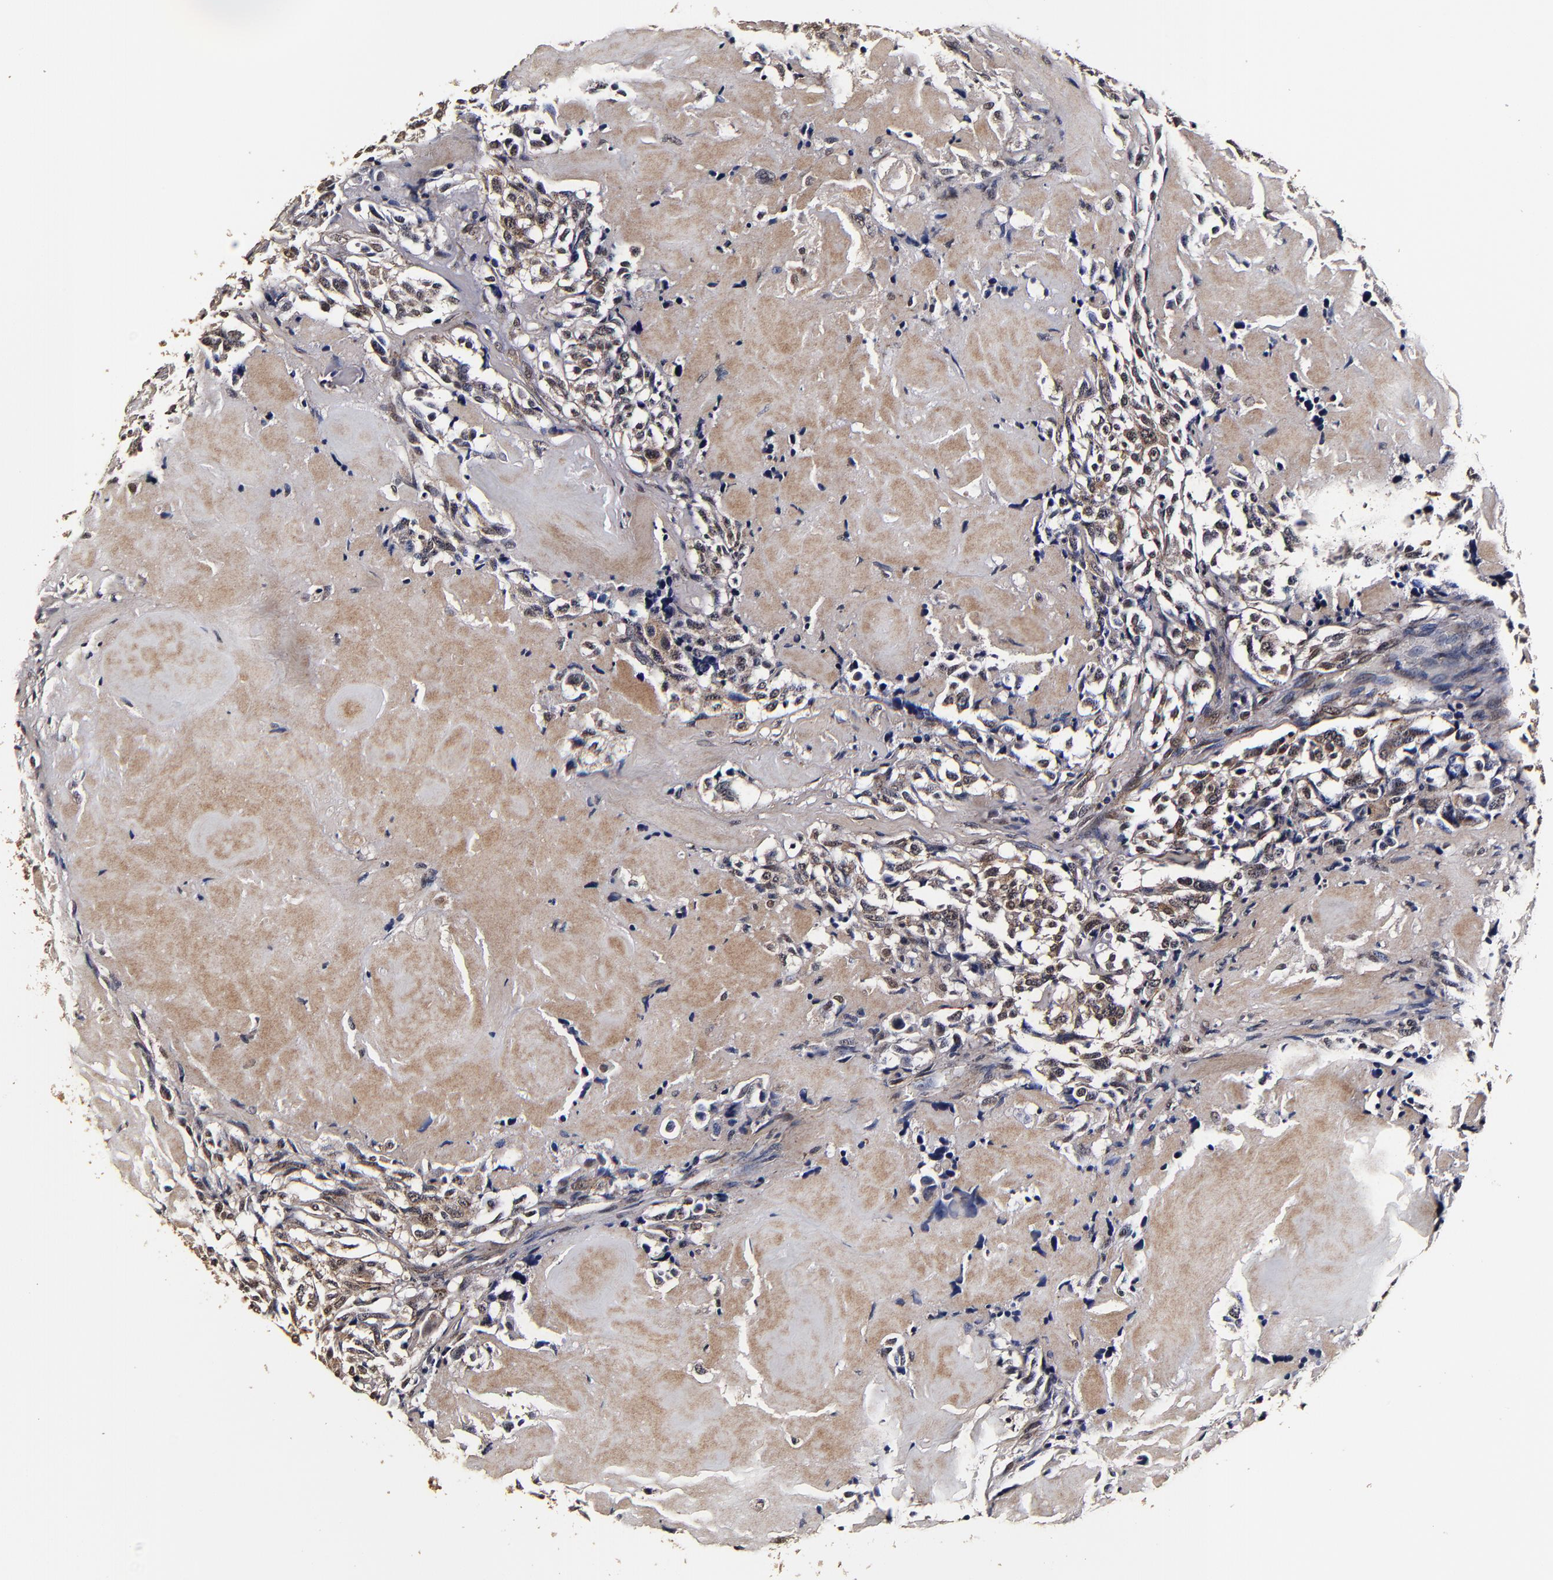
{"staining": {"intensity": "moderate", "quantity": ">75%", "location": "cytoplasmic/membranous"}, "tissue": "thyroid cancer", "cell_type": "Tumor cells", "image_type": "cancer", "snomed": [{"axis": "morphology", "description": "Carcinoma, NOS"}, {"axis": "morphology", "description": "Carcinoid, malignant, NOS"}, {"axis": "topography", "description": "Thyroid gland"}], "caption": "Thyroid cancer stained with a brown dye displays moderate cytoplasmic/membranous positive expression in approximately >75% of tumor cells.", "gene": "MMP15", "patient": {"sex": "male", "age": 33}}